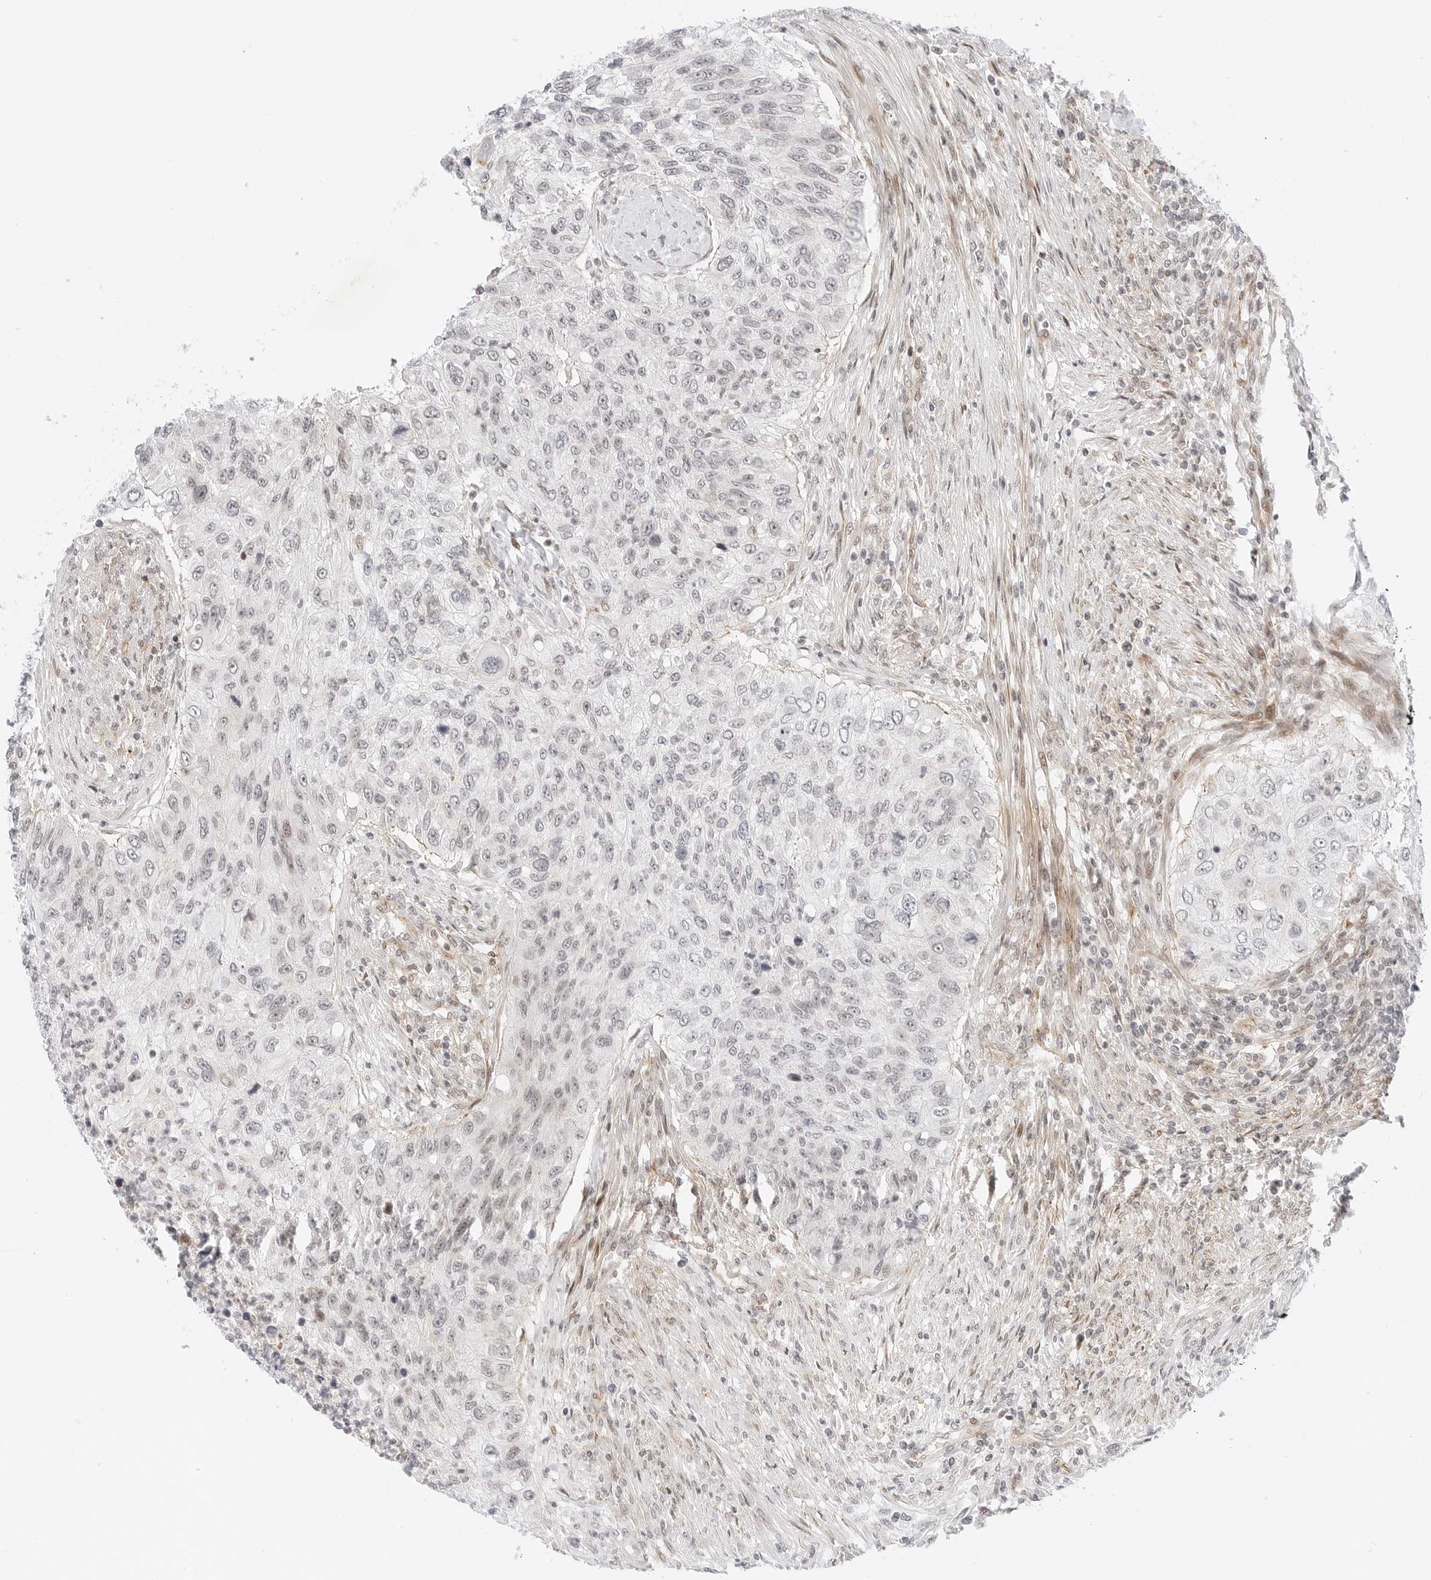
{"staining": {"intensity": "negative", "quantity": "none", "location": "none"}, "tissue": "urothelial cancer", "cell_type": "Tumor cells", "image_type": "cancer", "snomed": [{"axis": "morphology", "description": "Urothelial carcinoma, High grade"}, {"axis": "topography", "description": "Urinary bladder"}], "caption": "Immunohistochemical staining of human urothelial cancer reveals no significant expression in tumor cells.", "gene": "ZNF613", "patient": {"sex": "female", "age": 60}}